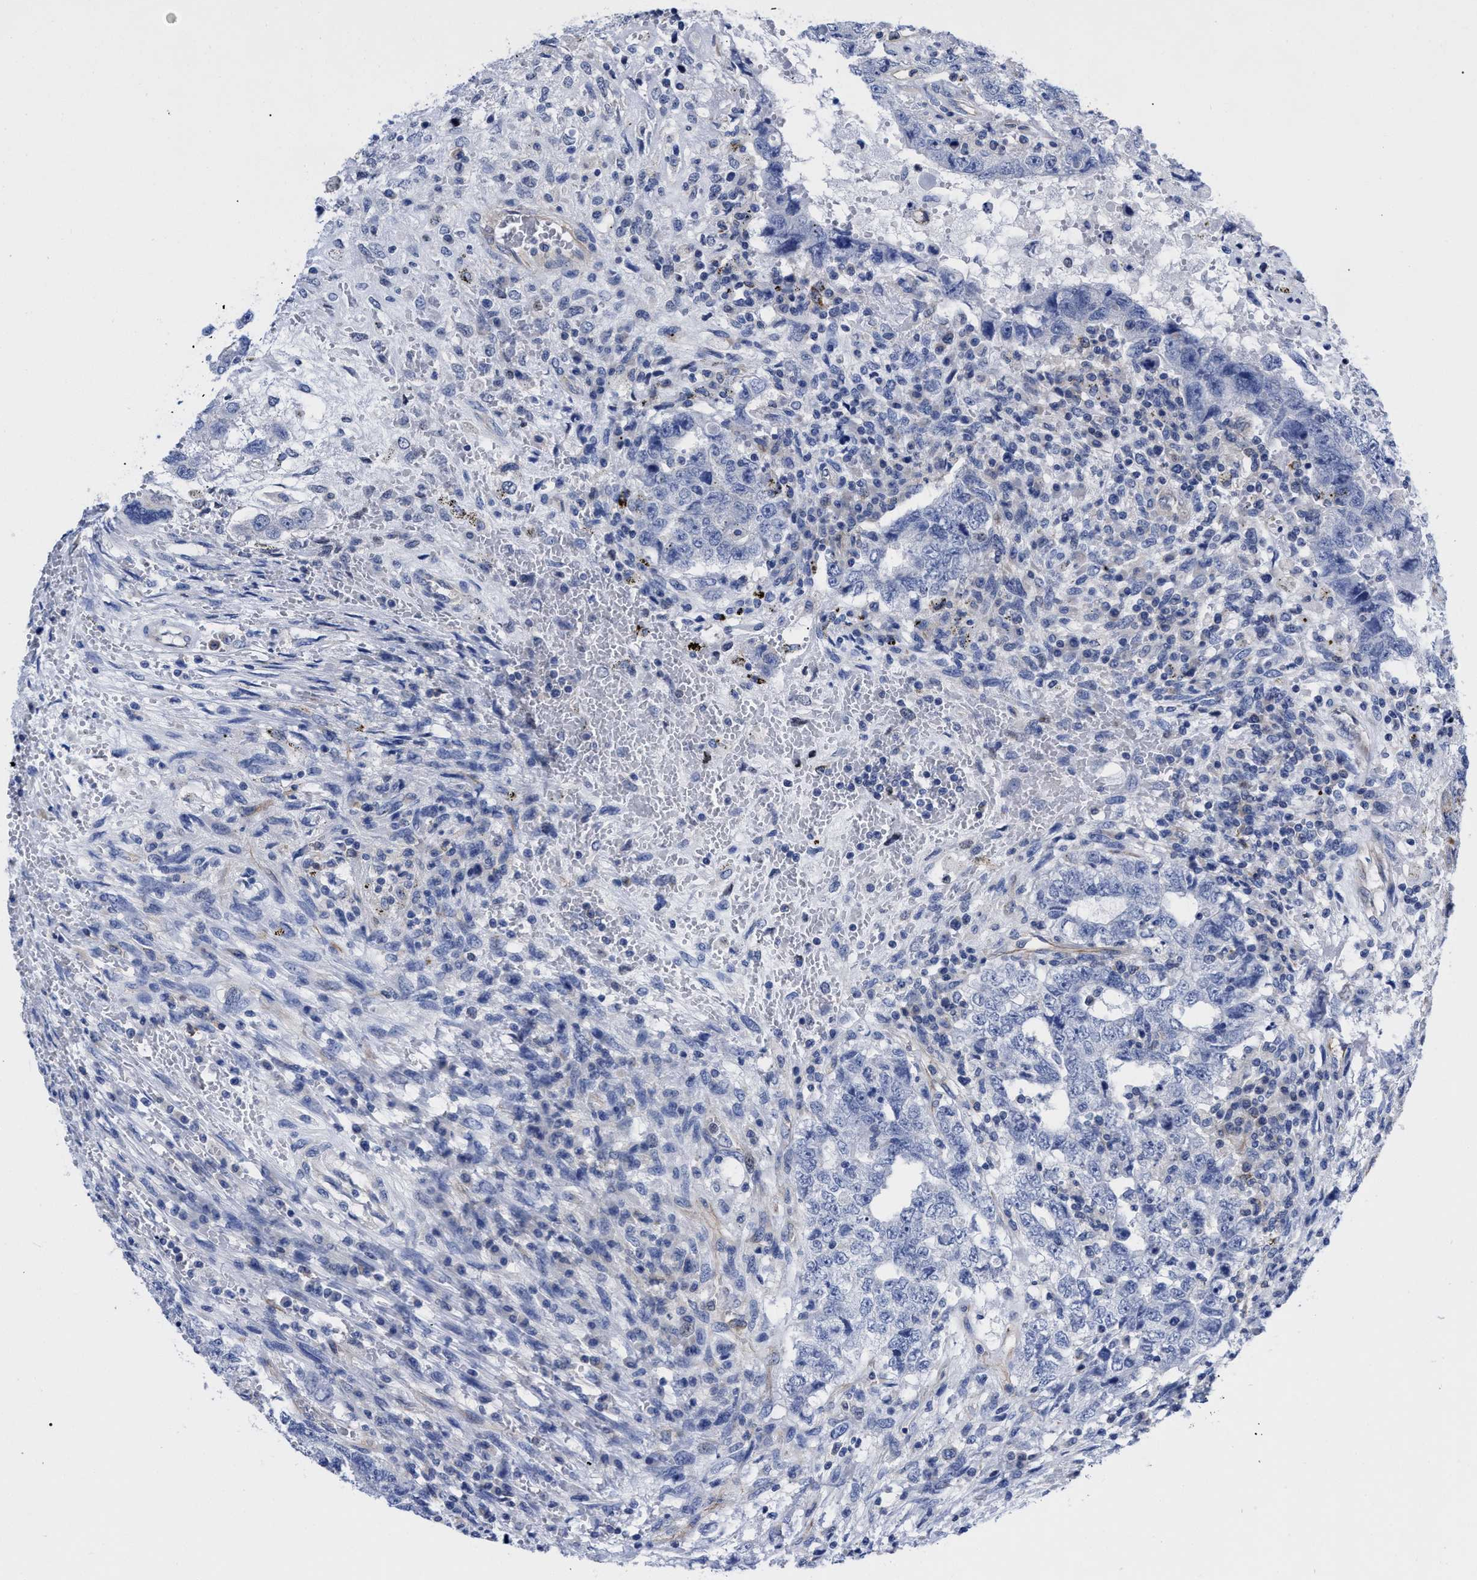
{"staining": {"intensity": "negative", "quantity": "none", "location": "none"}, "tissue": "testis cancer", "cell_type": "Tumor cells", "image_type": "cancer", "snomed": [{"axis": "morphology", "description": "Carcinoma, Embryonal, NOS"}, {"axis": "topography", "description": "Testis"}], "caption": "High magnification brightfield microscopy of testis cancer stained with DAB (3,3'-diaminobenzidine) (brown) and counterstained with hematoxylin (blue): tumor cells show no significant expression.", "gene": "IRAG2", "patient": {"sex": "male", "age": 26}}